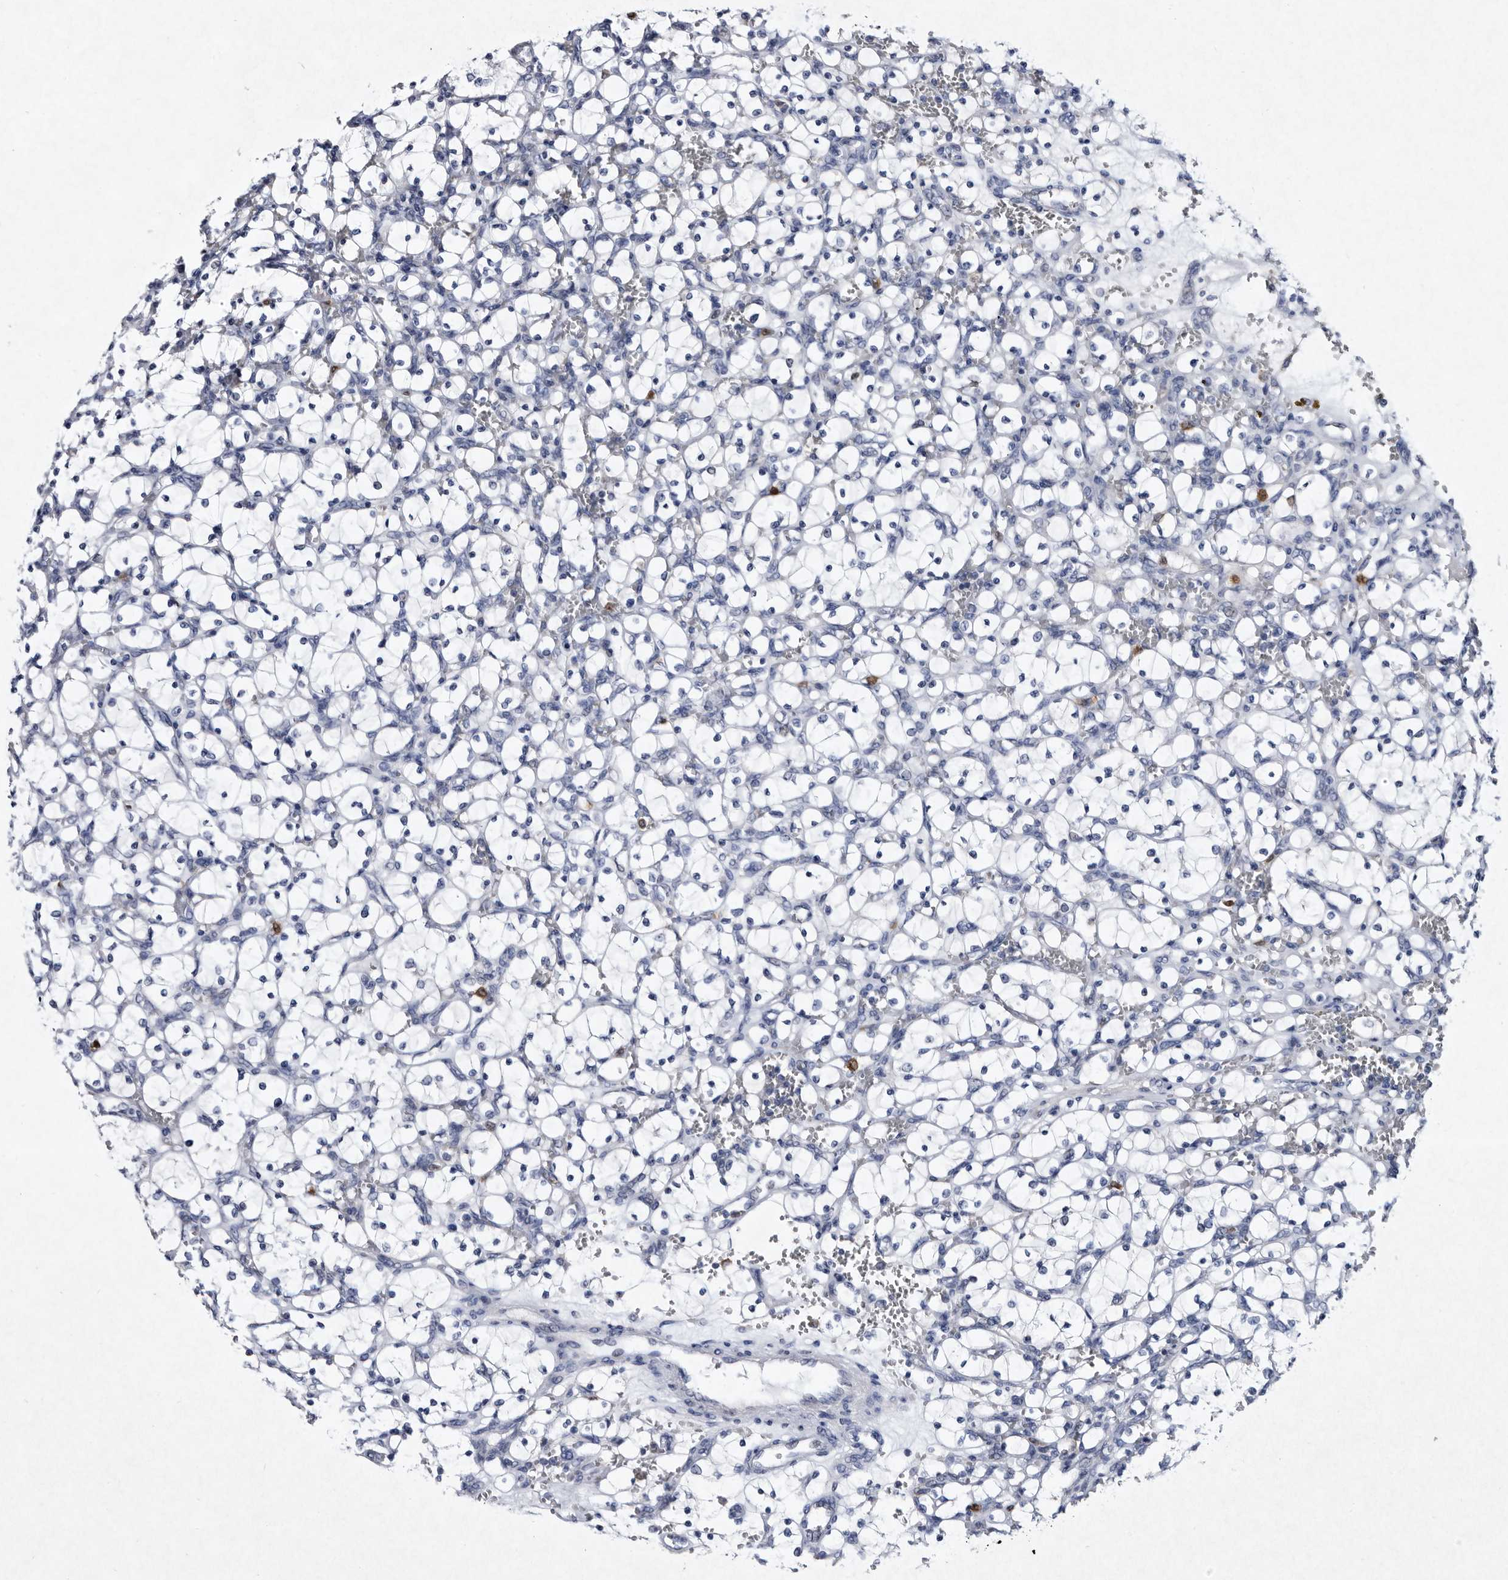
{"staining": {"intensity": "negative", "quantity": "none", "location": "none"}, "tissue": "renal cancer", "cell_type": "Tumor cells", "image_type": "cancer", "snomed": [{"axis": "morphology", "description": "Adenocarcinoma, NOS"}, {"axis": "topography", "description": "Kidney"}], "caption": "This is a photomicrograph of immunohistochemistry staining of renal cancer (adenocarcinoma), which shows no positivity in tumor cells. (Stains: DAB (3,3'-diaminobenzidine) IHC with hematoxylin counter stain, Microscopy: brightfield microscopy at high magnification).", "gene": "SERPINB8", "patient": {"sex": "female", "age": 69}}